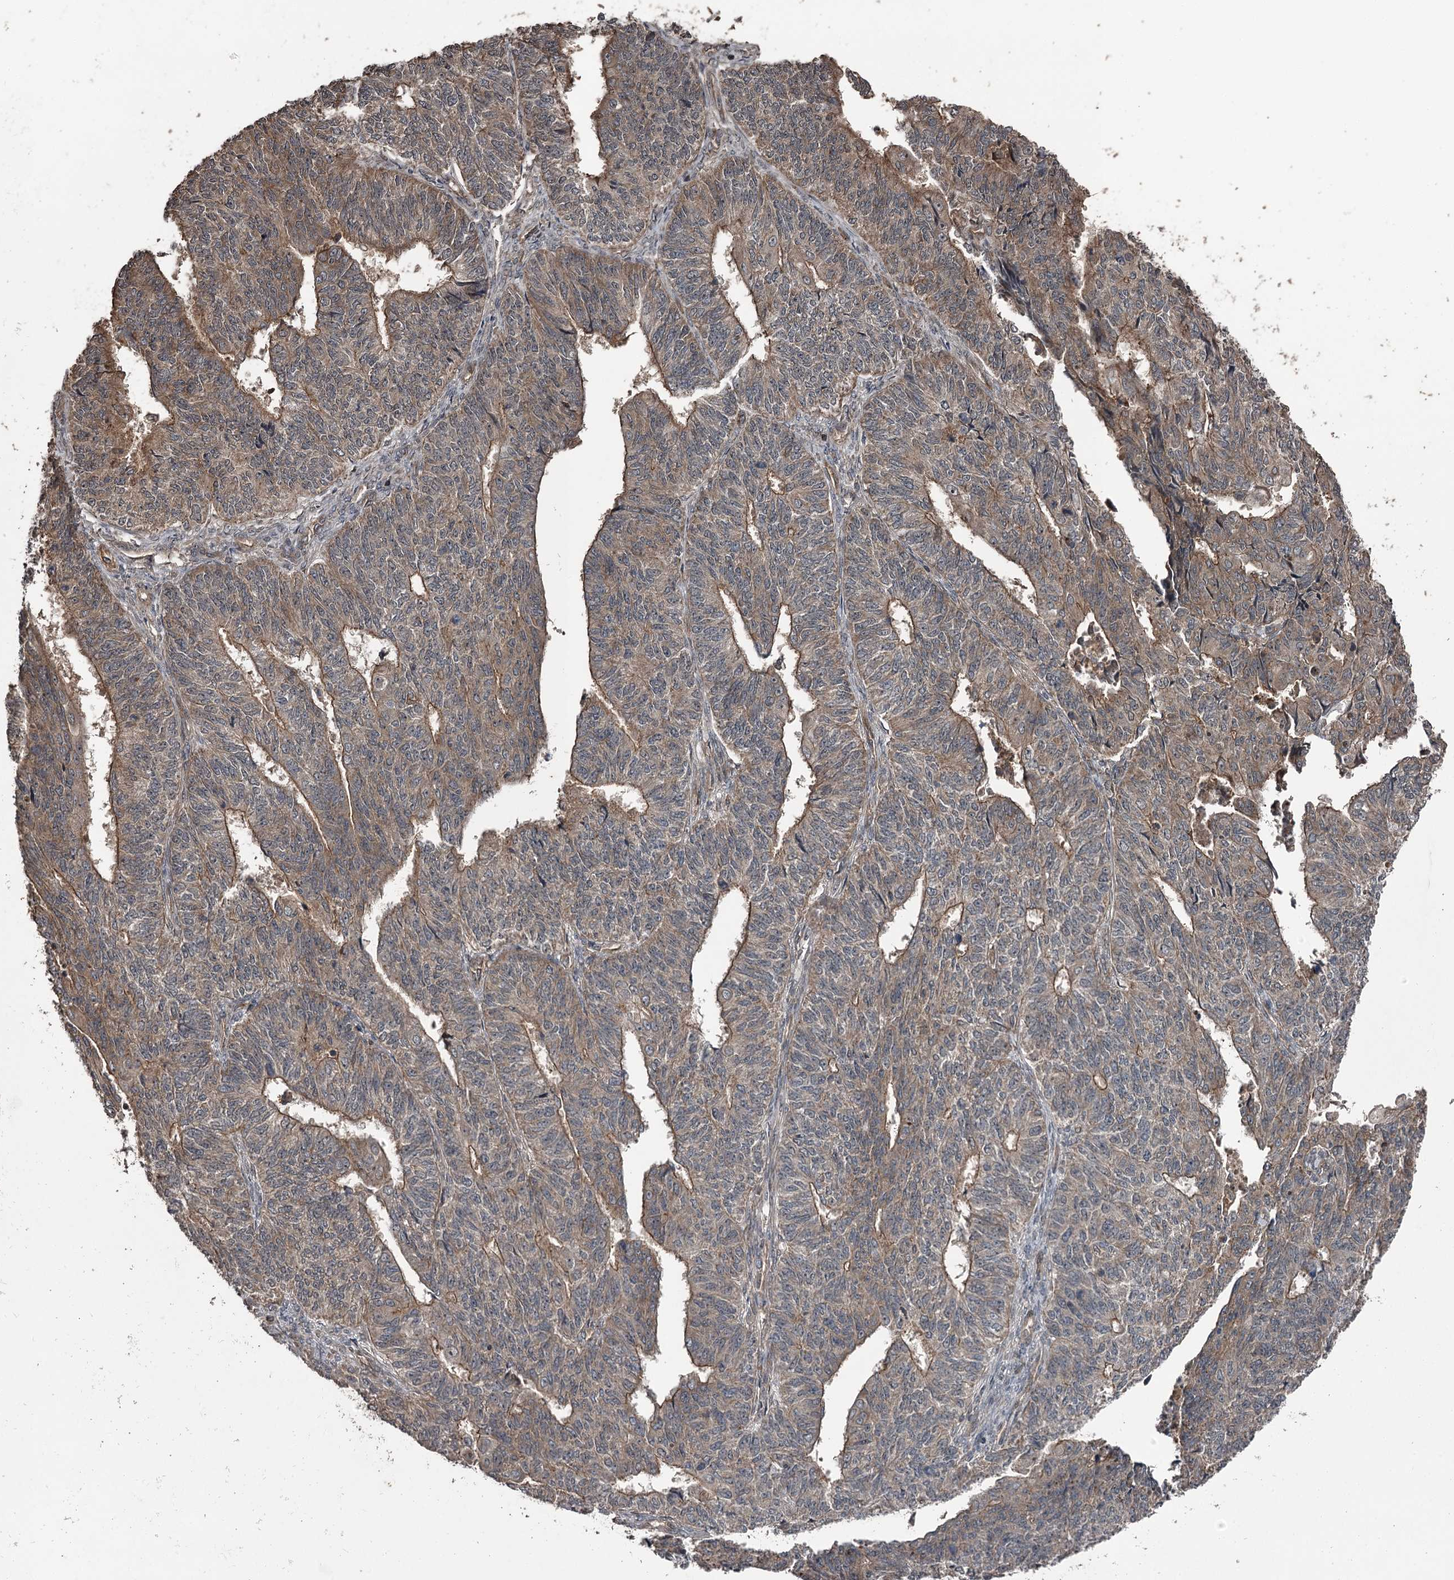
{"staining": {"intensity": "moderate", "quantity": "25%-75%", "location": "cytoplasmic/membranous"}, "tissue": "endometrial cancer", "cell_type": "Tumor cells", "image_type": "cancer", "snomed": [{"axis": "morphology", "description": "Adenocarcinoma, NOS"}, {"axis": "topography", "description": "Endometrium"}], "caption": "DAB (3,3'-diaminobenzidine) immunohistochemical staining of adenocarcinoma (endometrial) displays moderate cytoplasmic/membranous protein staining in approximately 25%-75% of tumor cells. The protein is stained brown, and the nuclei are stained in blue (DAB (3,3'-diaminobenzidine) IHC with brightfield microscopy, high magnification).", "gene": "RAB21", "patient": {"sex": "female", "age": 32}}